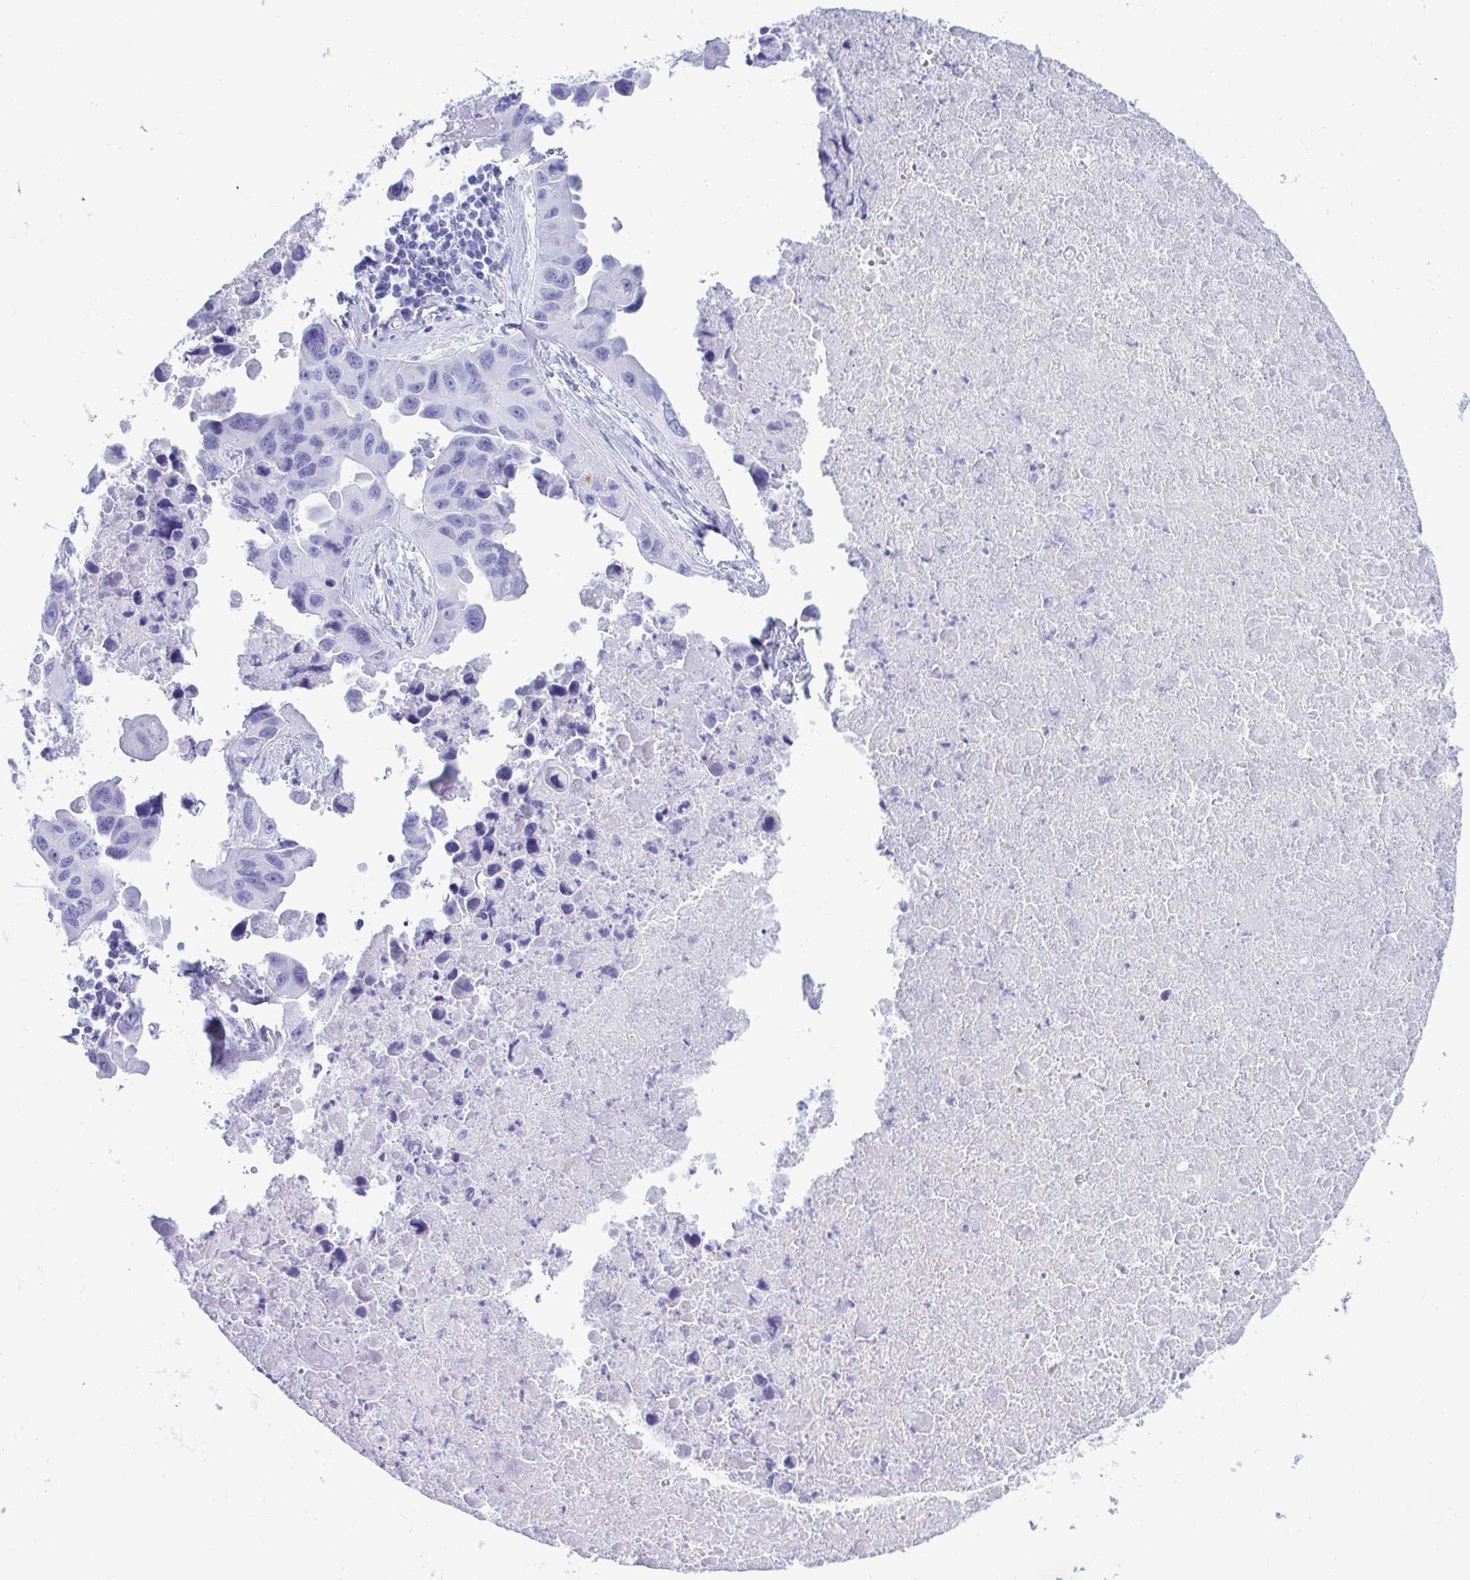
{"staining": {"intensity": "negative", "quantity": "none", "location": "none"}, "tissue": "lung cancer", "cell_type": "Tumor cells", "image_type": "cancer", "snomed": [{"axis": "morphology", "description": "Adenocarcinoma, NOS"}, {"axis": "topography", "description": "Lymph node"}, {"axis": "topography", "description": "Lung"}], "caption": "Tumor cells are negative for brown protein staining in lung adenocarcinoma. (DAB immunohistochemistry (IHC) visualized using brightfield microscopy, high magnification).", "gene": "ATP4B", "patient": {"sex": "male", "age": 64}}